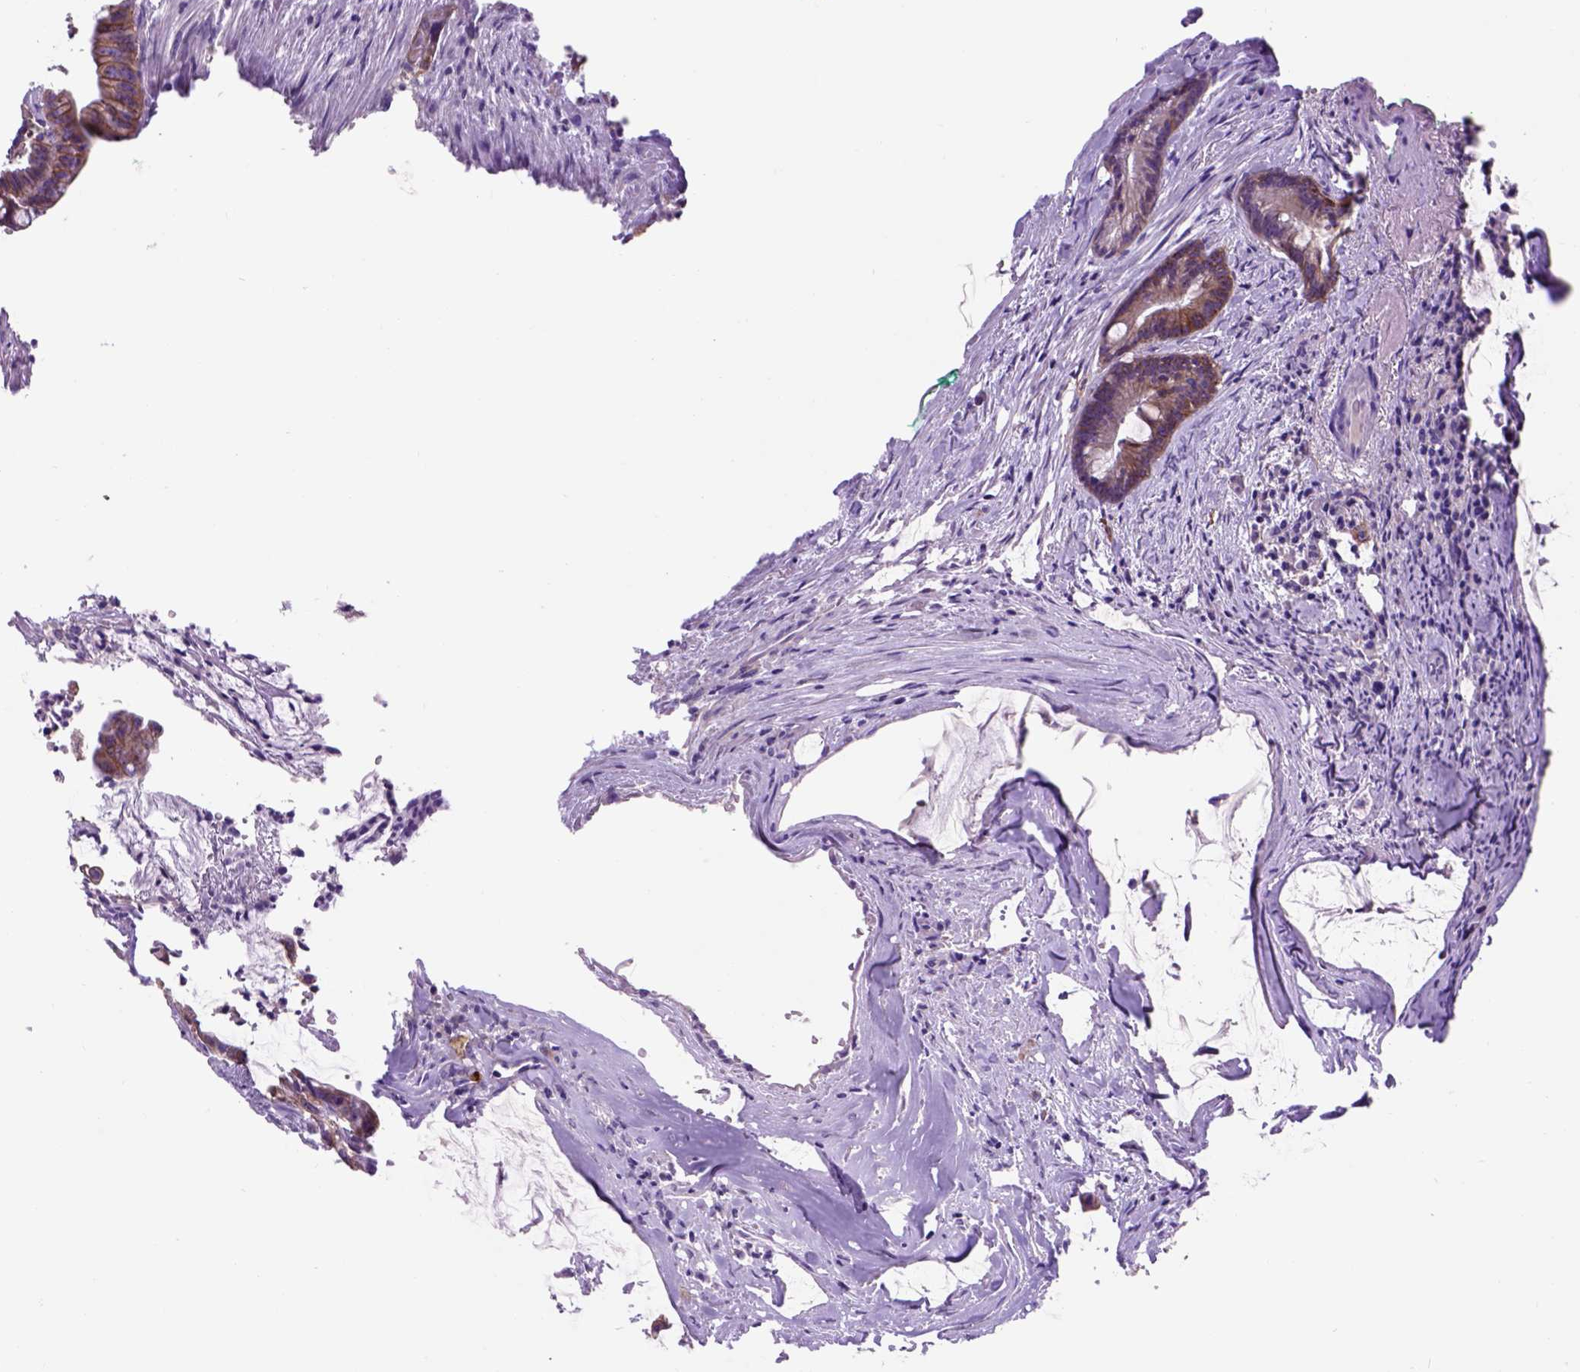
{"staining": {"intensity": "weak", "quantity": ">75%", "location": "cytoplasmic/membranous"}, "tissue": "colorectal cancer", "cell_type": "Tumor cells", "image_type": "cancer", "snomed": [{"axis": "morphology", "description": "Adenocarcinoma, NOS"}, {"axis": "topography", "description": "Colon"}], "caption": "A low amount of weak cytoplasmic/membranous expression is seen in about >75% of tumor cells in adenocarcinoma (colorectal) tissue.", "gene": "EGFR", "patient": {"sex": "male", "age": 62}}